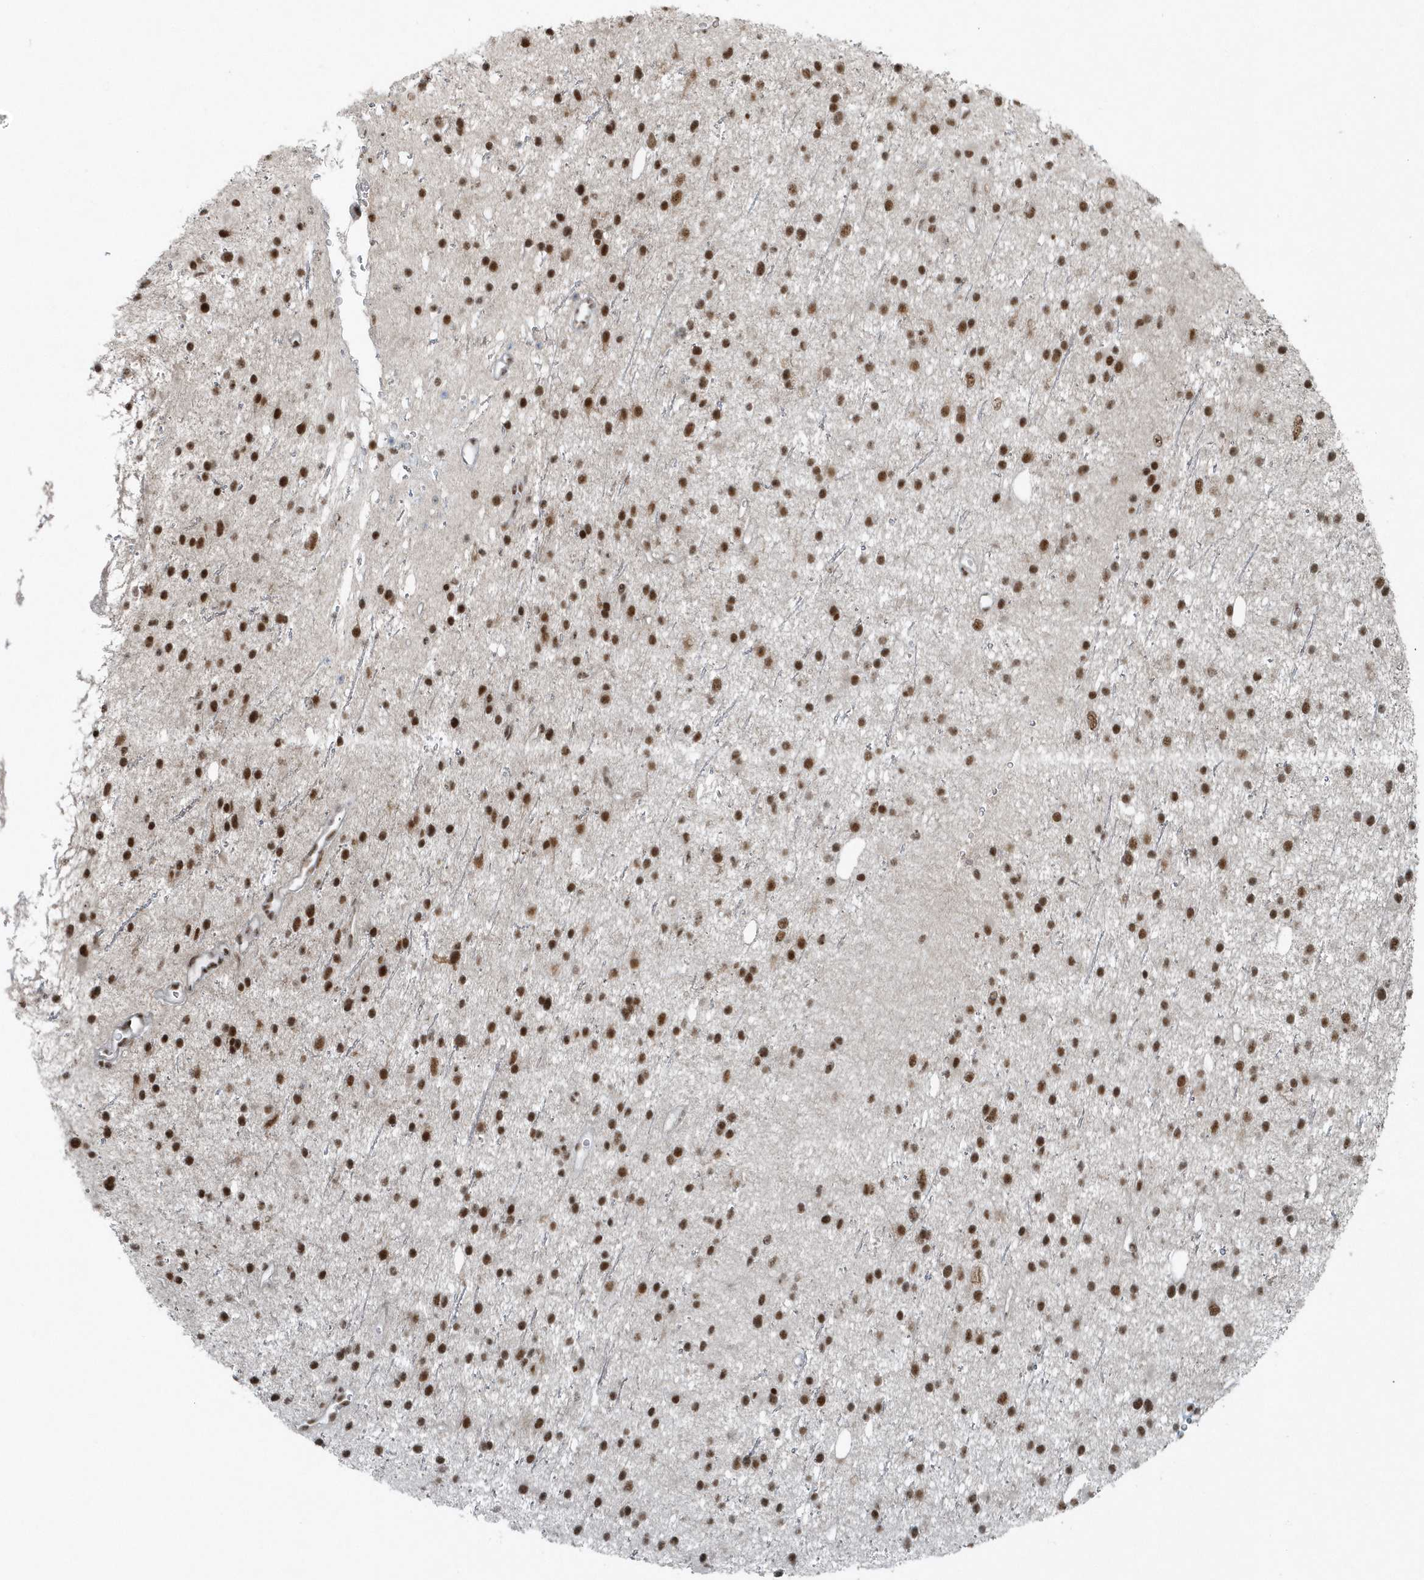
{"staining": {"intensity": "strong", "quantity": ">75%", "location": "nuclear"}, "tissue": "glioma", "cell_type": "Tumor cells", "image_type": "cancer", "snomed": [{"axis": "morphology", "description": "Glioma, malignant, Low grade"}, {"axis": "topography", "description": "Cerebral cortex"}], "caption": "Immunohistochemical staining of glioma demonstrates strong nuclear protein staining in approximately >75% of tumor cells. (Stains: DAB in brown, nuclei in blue, Microscopy: brightfield microscopy at high magnification).", "gene": "YTHDC1", "patient": {"sex": "female", "age": 39}}